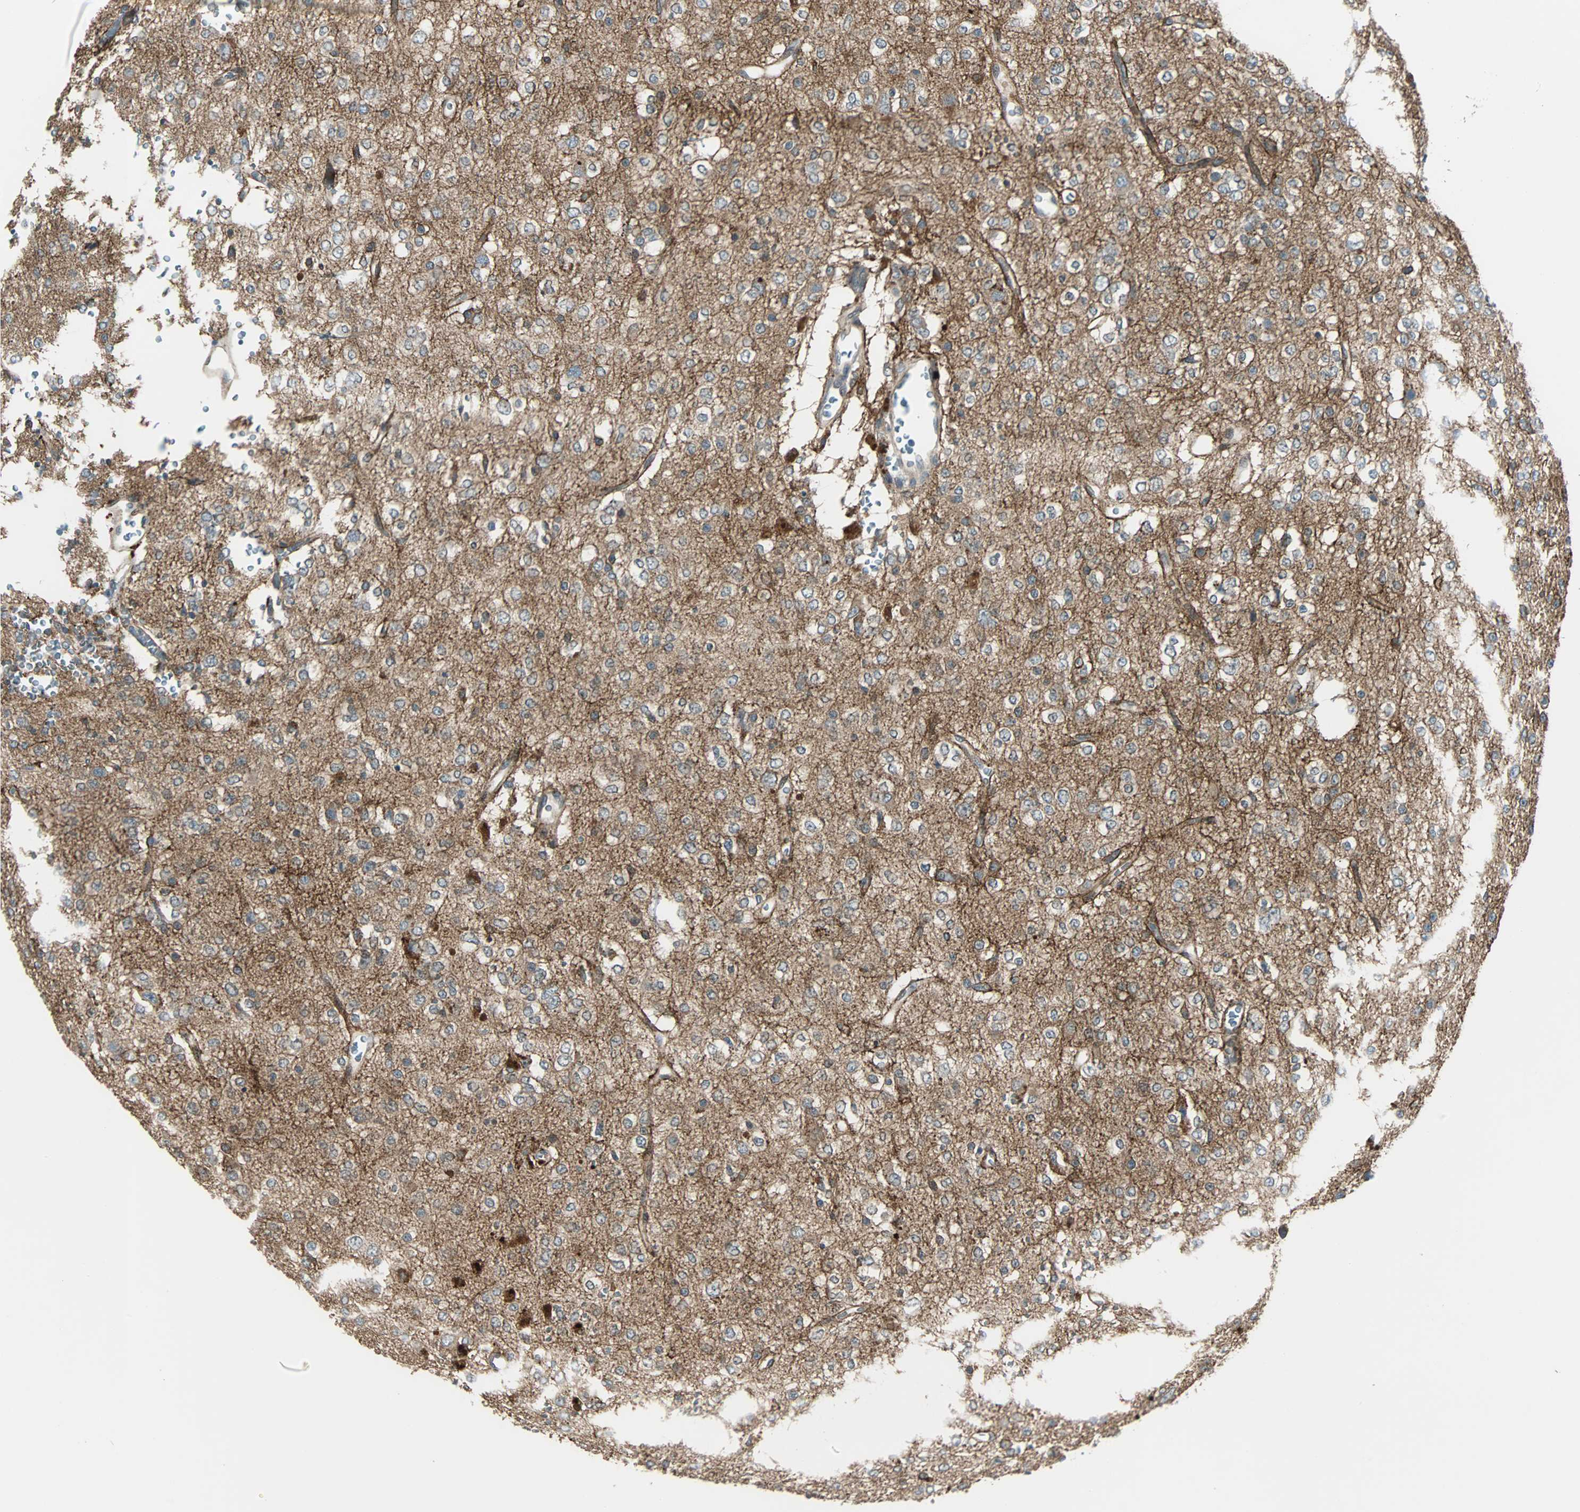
{"staining": {"intensity": "negative", "quantity": "none", "location": "none"}, "tissue": "glioma", "cell_type": "Tumor cells", "image_type": "cancer", "snomed": [{"axis": "morphology", "description": "Glioma, malignant, Low grade"}, {"axis": "topography", "description": "Brain"}], "caption": "High magnification brightfield microscopy of malignant glioma (low-grade) stained with DAB (brown) and counterstained with hematoxylin (blue): tumor cells show no significant staining.", "gene": "ARF1", "patient": {"sex": "male", "age": 38}}